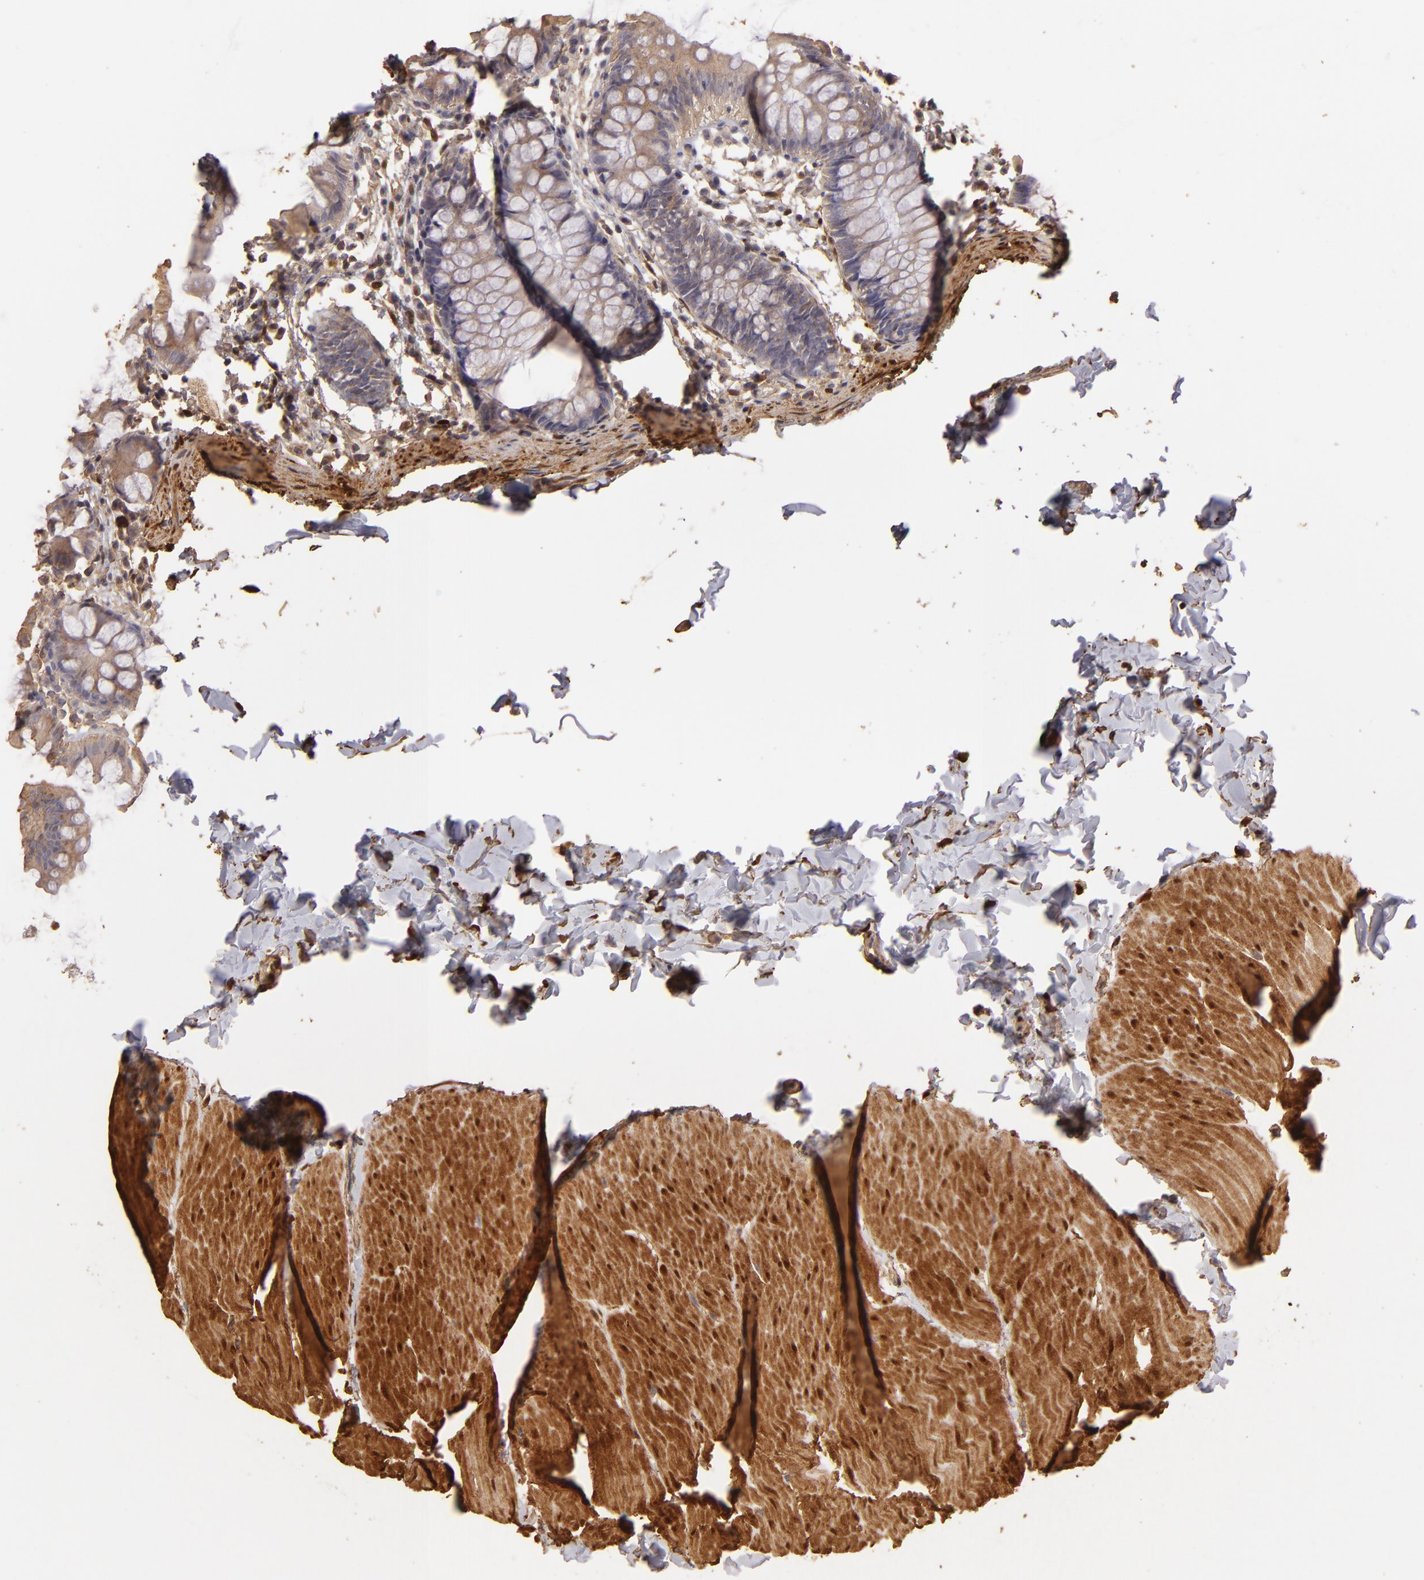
{"staining": {"intensity": "moderate", "quantity": ">75%", "location": "cytoplasmic/membranous"}, "tissue": "colon", "cell_type": "Endothelial cells", "image_type": "normal", "snomed": [{"axis": "morphology", "description": "Normal tissue, NOS"}, {"axis": "topography", "description": "Smooth muscle"}, {"axis": "topography", "description": "Colon"}], "caption": "Brown immunohistochemical staining in benign colon shows moderate cytoplasmic/membranous staining in approximately >75% of endothelial cells.", "gene": "HSPB6", "patient": {"sex": "male", "age": 67}}